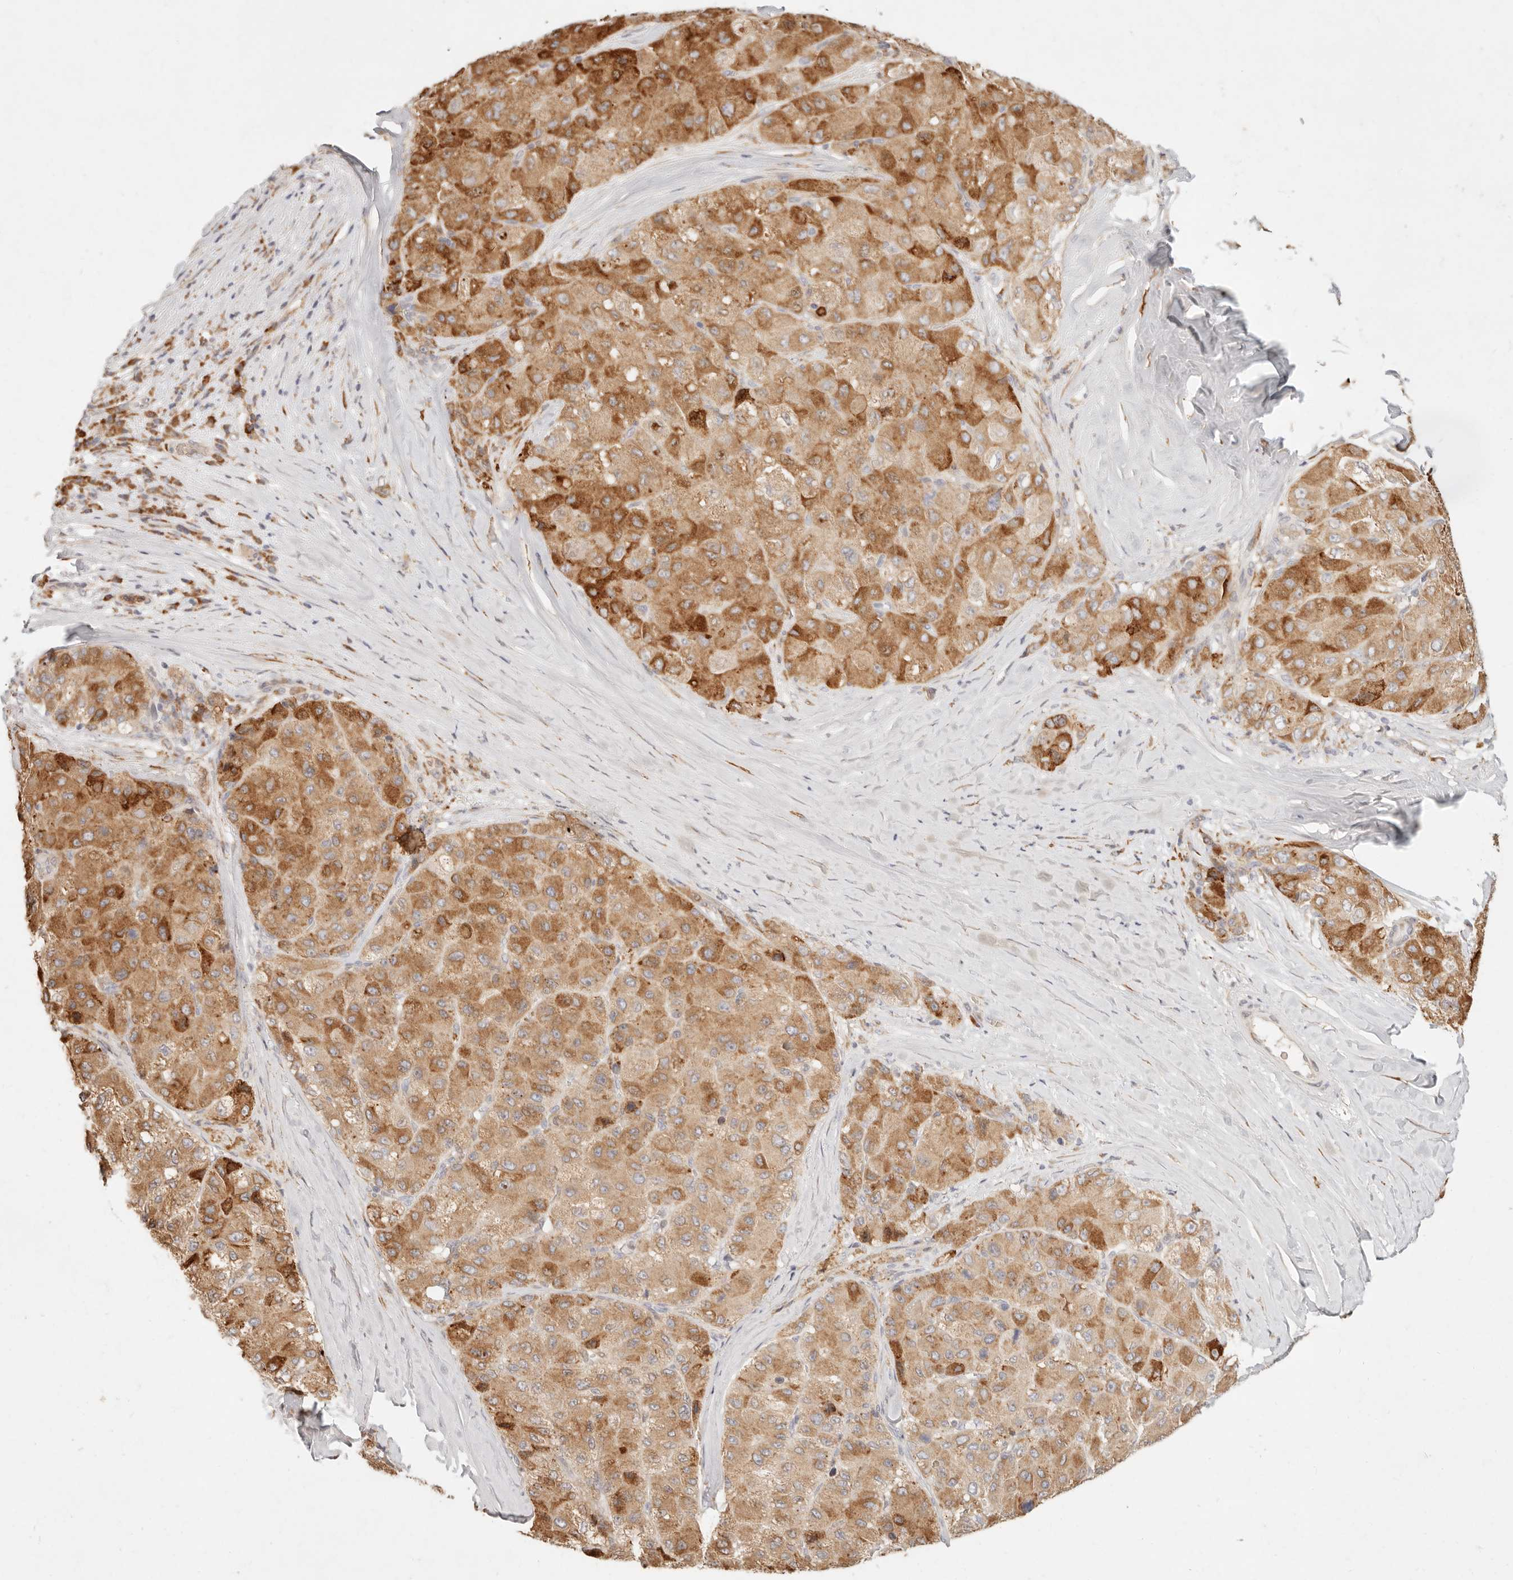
{"staining": {"intensity": "strong", "quantity": ">75%", "location": "cytoplasmic/membranous"}, "tissue": "liver cancer", "cell_type": "Tumor cells", "image_type": "cancer", "snomed": [{"axis": "morphology", "description": "Carcinoma, Hepatocellular, NOS"}, {"axis": "topography", "description": "Liver"}], "caption": "Immunohistochemistry (DAB (3,3'-diaminobenzidine)) staining of hepatocellular carcinoma (liver) reveals strong cytoplasmic/membranous protein positivity in approximately >75% of tumor cells.", "gene": "C1orf127", "patient": {"sex": "male", "age": 80}}